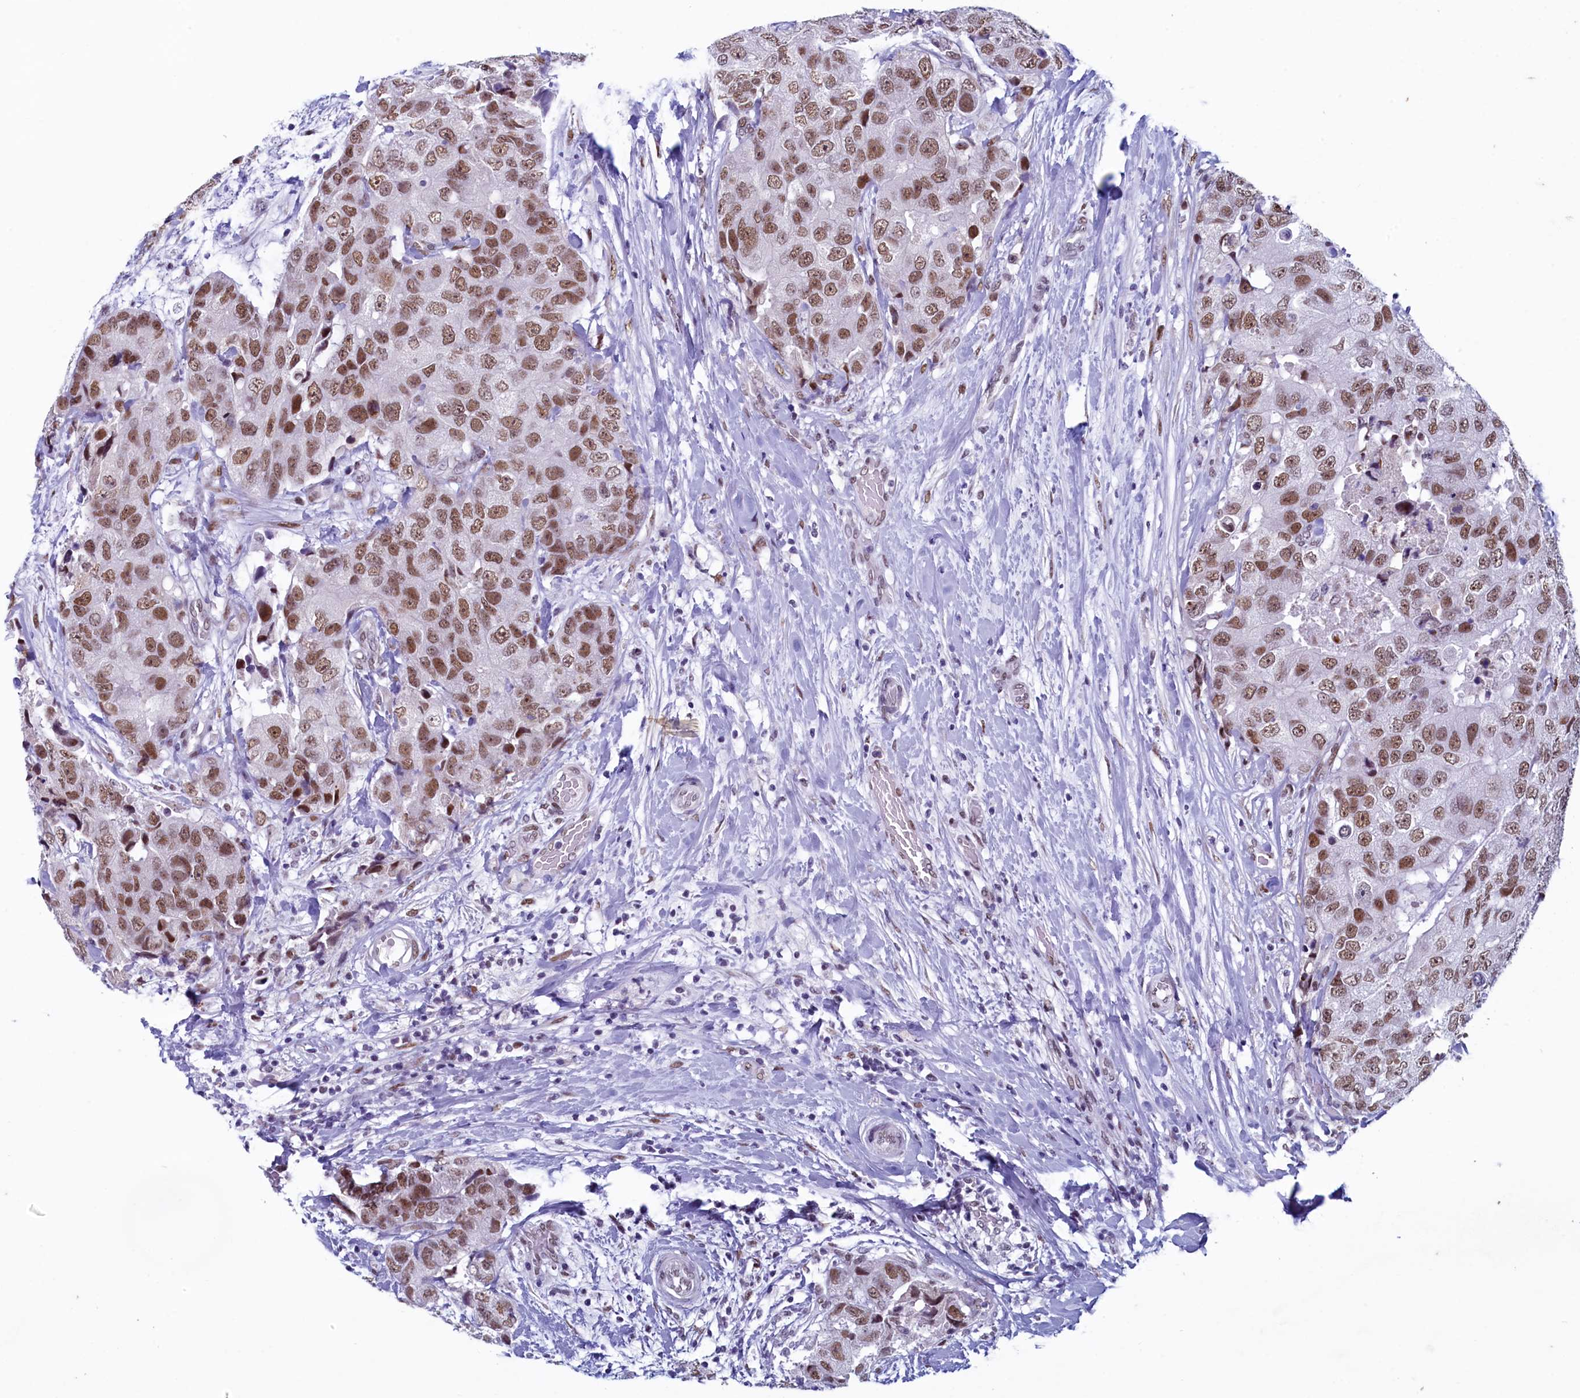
{"staining": {"intensity": "moderate", "quantity": ">75%", "location": "nuclear"}, "tissue": "breast cancer", "cell_type": "Tumor cells", "image_type": "cancer", "snomed": [{"axis": "morphology", "description": "Duct carcinoma"}, {"axis": "topography", "description": "Breast"}], "caption": "Breast infiltrating ductal carcinoma was stained to show a protein in brown. There is medium levels of moderate nuclear positivity in about >75% of tumor cells. Using DAB (3,3'-diaminobenzidine) (brown) and hematoxylin (blue) stains, captured at high magnification using brightfield microscopy.", "gene": "SUGP2", "patient": {"sex": "female", "age": 62}}